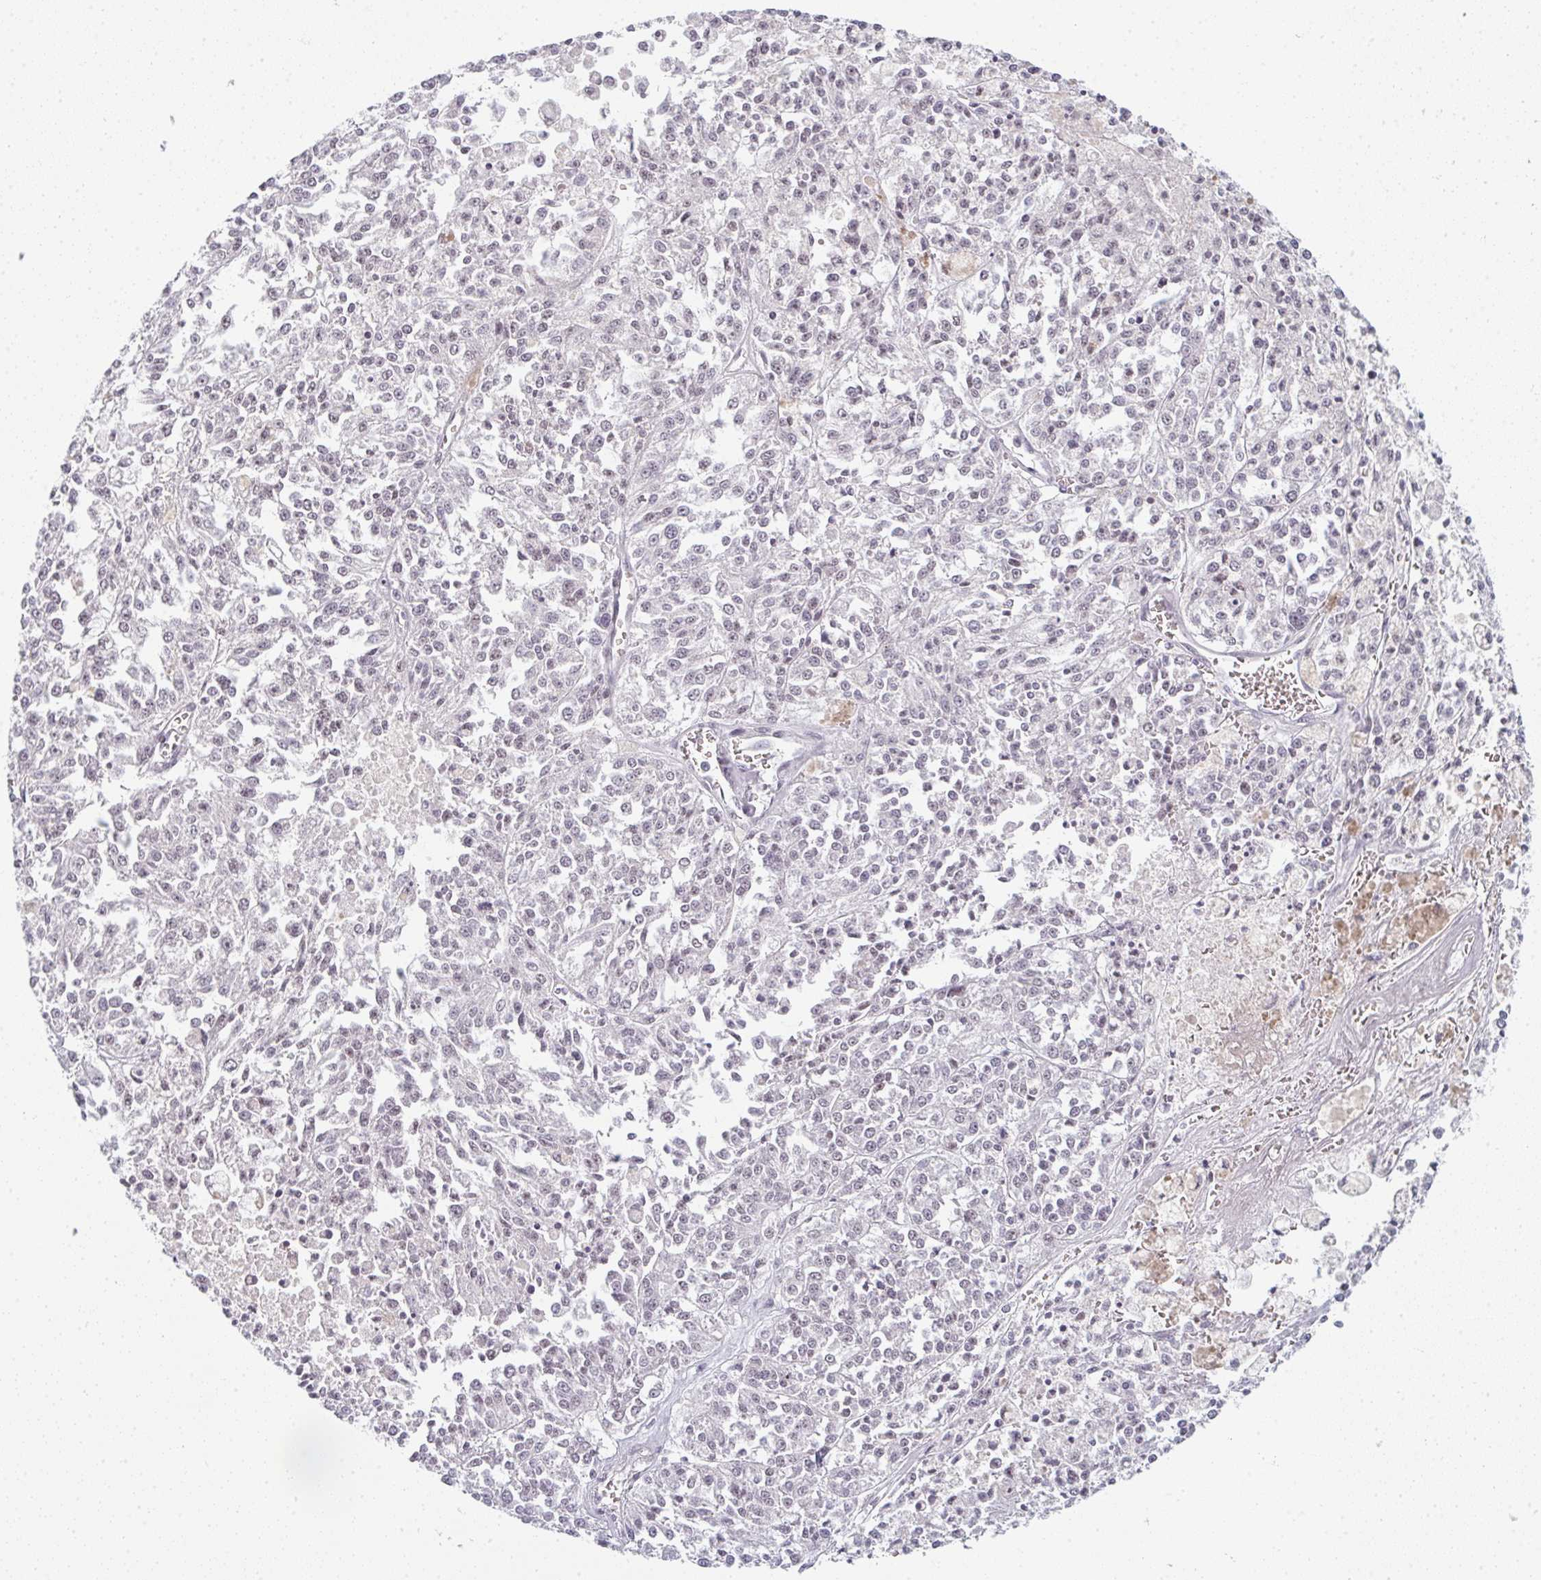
{"staining": {"intensity": "negative", "quantity": "none", "location": "none"}, "tissue": "melanoma", "cell_type": "Tumor cells", "image_type": "cancer", "snomed": [{"axis": "morphology", "description": "Malignant melanoma, NOS"}, {"axis": "topography", "description": "Skin"}], "caption": "Immunohistochemistry photomicrograph of neoplastic tissue: human melanoma stained with DAB exhibits no significant protein expression in tumor cells.", "gene": "RBBP6", "patient": {"sex": "female", "age": 64}}